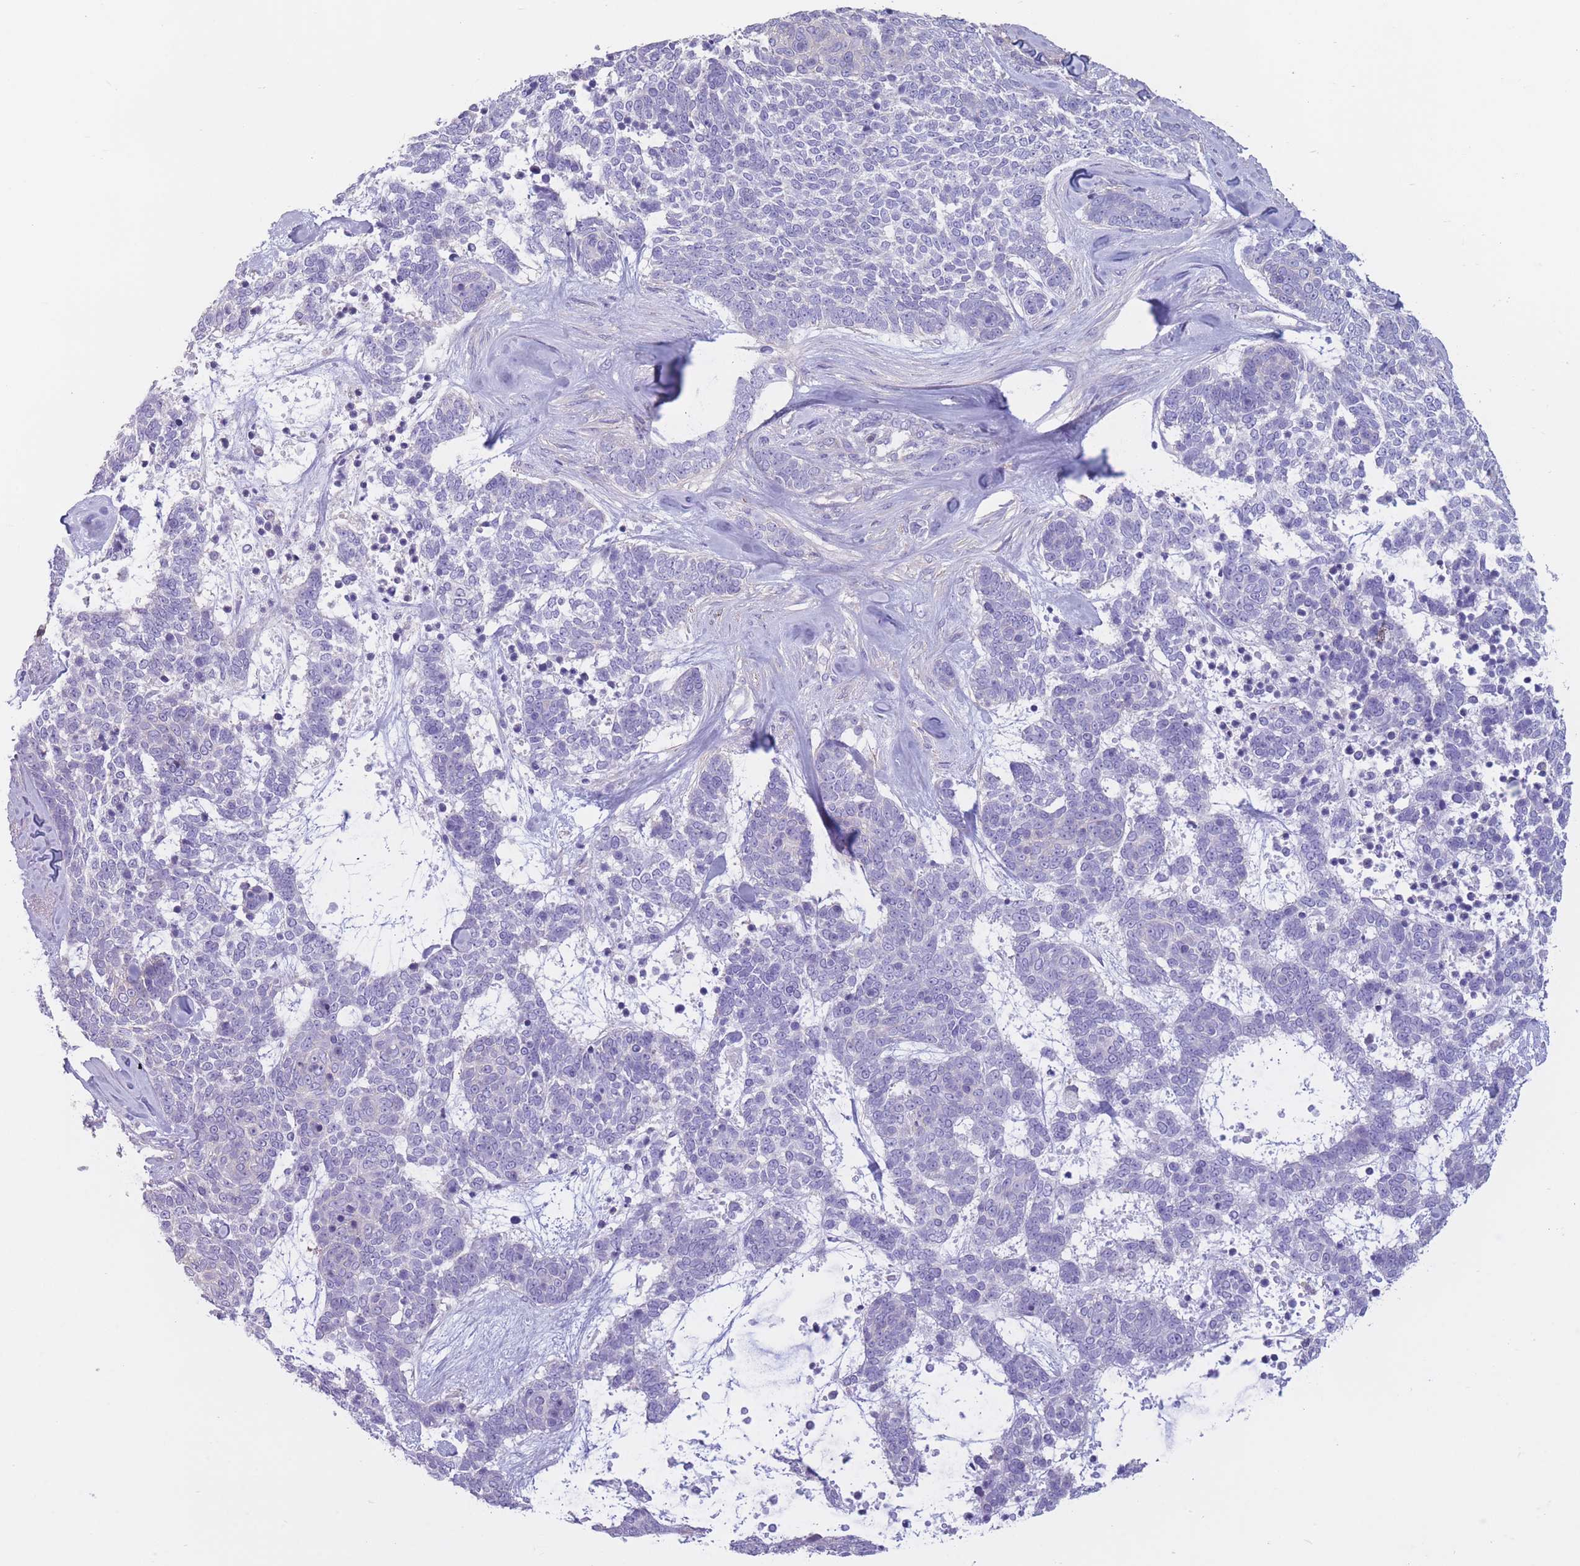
{"staining": {"intensity": "negative", "quantity": "none", "location": "none"}, "tissue": "skin cancer", "cell_type": "Tumor cells", "image_type": "cancer", "snomed": [{"axis": "morphology", "description": "Basal cell carcinoma"}, {"axis": "topography", "description": "Skin"}], "caption": "This is a micrograph of IHC staining of skin cancer, which shows no expression in tumor cells.", "gene": "PDHA1", "patient": {"sex": "female", "age": 81}}